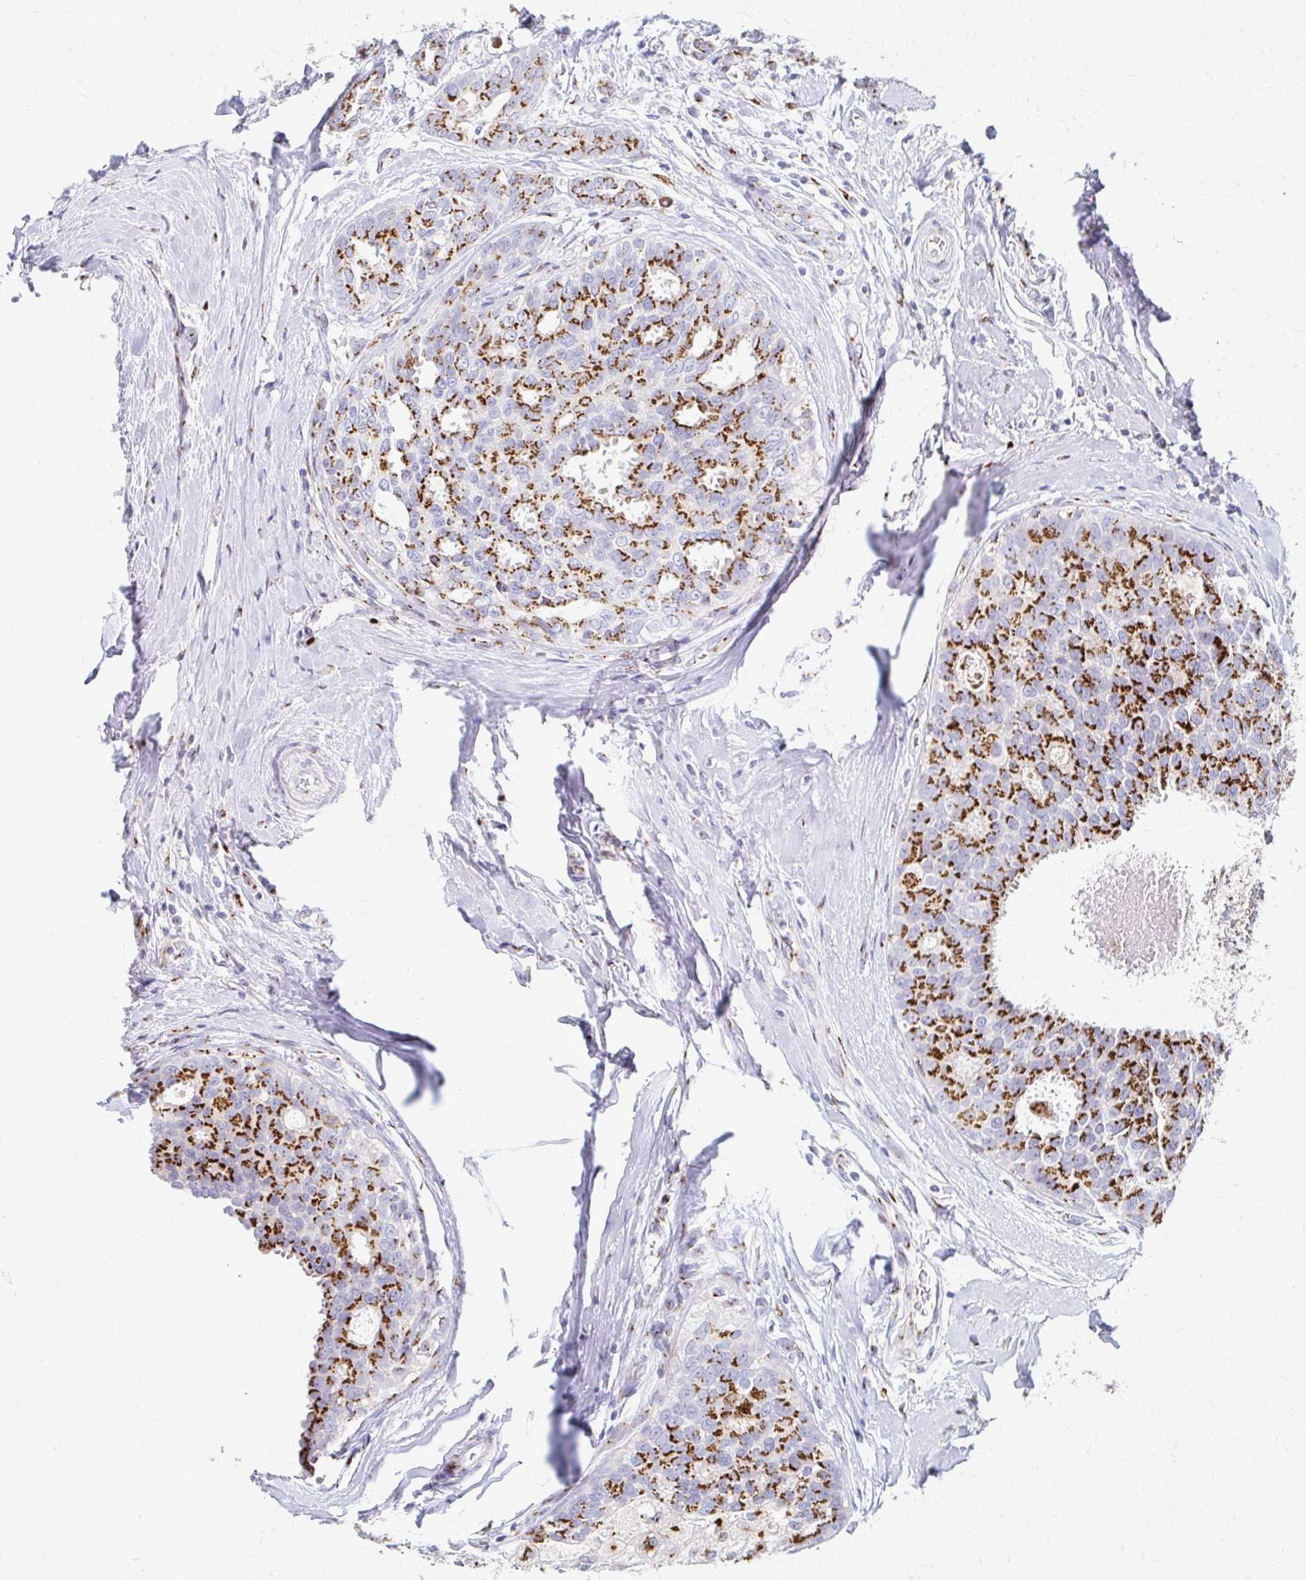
{"staining": {"intensity": "strong", "quantity": ">75%", "location": "cytoplasmic/membranous"}, "tissue": "breast cancer", "cell_type": "Tumor cells", "image_type": "cancer", "snomed": [{"axis": "morphology", "description": "Duct carcinoma"}, {"axis": "topography", "description": "Breast"}], "caption": "An image of human breast cancer stained for a protein reveals strong cytoplasmic/membranous brown staining in tumor cells. The protein is shown in brown color, while the nuclei are stained blue.", "gene": "TM9SF1", "patient": {"sex": "female", "age": 45}}